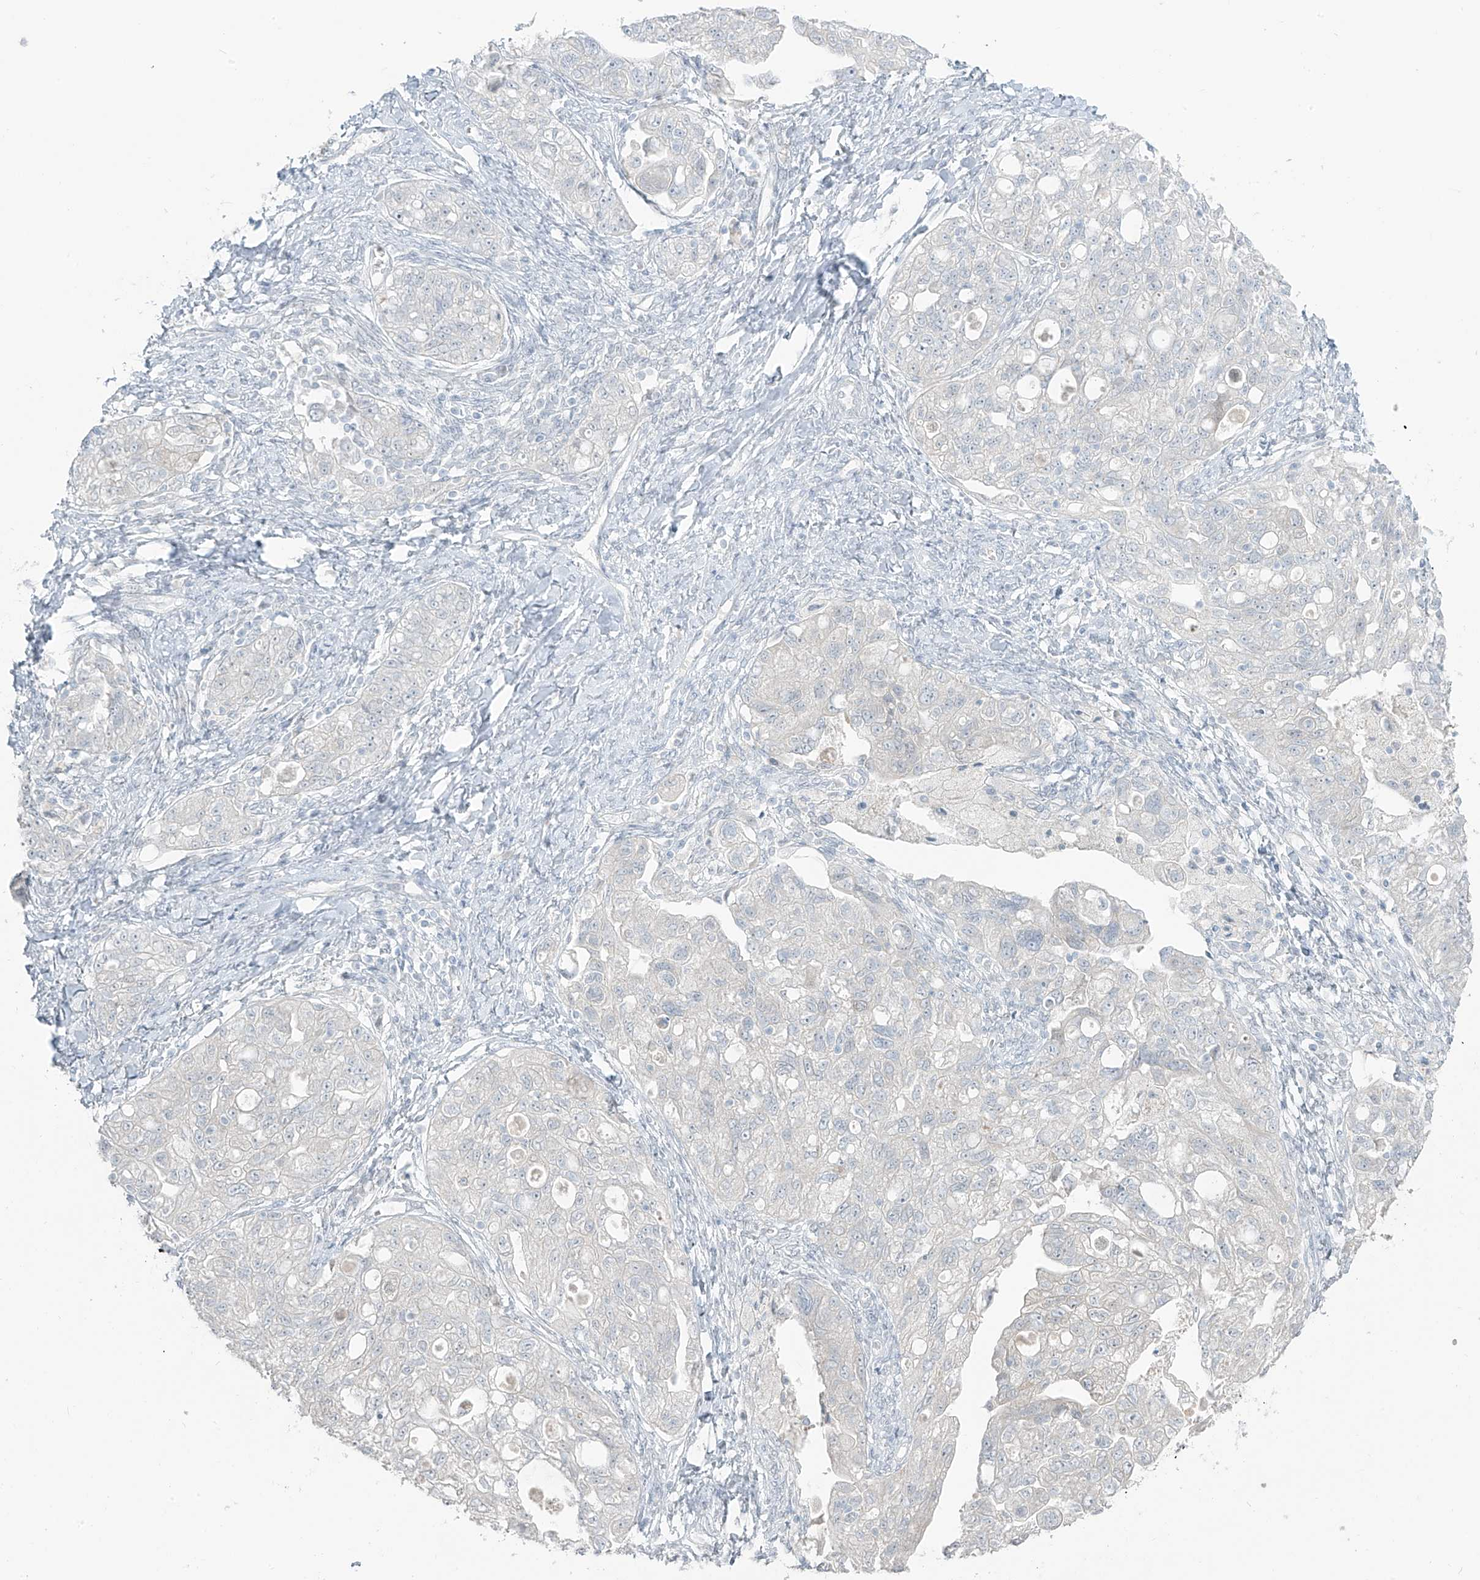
{"staining": {"intensity": "negative", "quantity": "none", "location": "none"}, "tissue": "ovarian cancer", "cell_type": "Tumor cells", "image_type": "cancer", "snomed": [{"axis": "morphology", "description": "Carcinoma, NOS"}, {"axis": "morphology", "description": "Cystadenocarcinoma, serous, NOS"}, {"axis": "topography", "description": "Ovary"}], "caption": "Ovarian cancer (carcinoma) was stained to show a protein in brown. There is no significant expression in tumor cells. (Immunohistochemistry (ihc), brightfield microscopy, high magnification).", "gene": "PRDM6", "patient": {"sex": "female", "age": 69}}